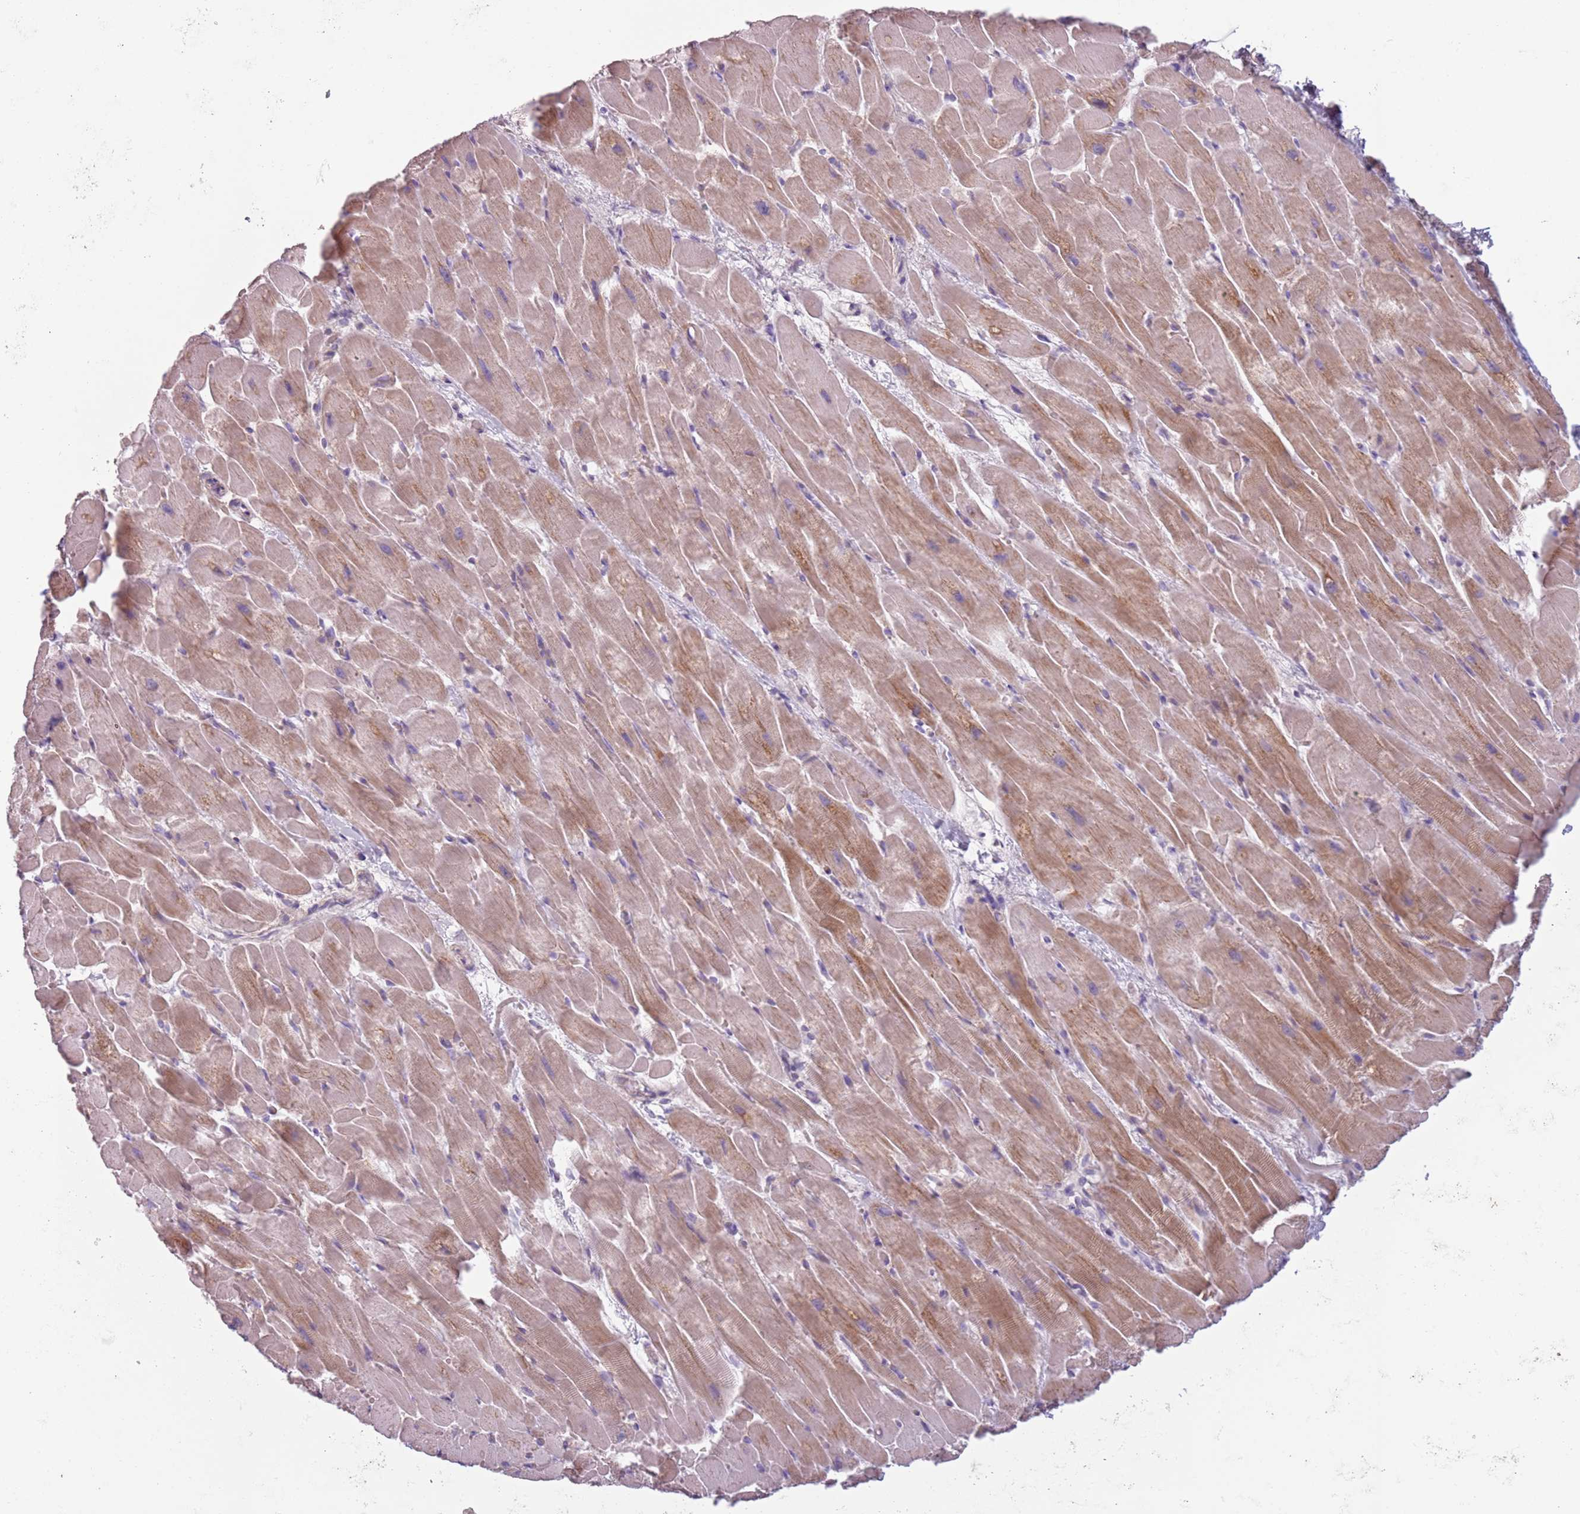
{"staining": {"intensity": "moderate", "quantity": ">75%", "location": "cytoplasmic/membranous"}, "tissue": "heart muscle", "cell_type": "Cardiomyocytes", "image_type": "normal", "snomed": [{"axis": "morphology", "description": "Normal tissue, NOS"}, {"axis": "topography", "description": "Heart"}], "caption": "A high-resolution photomicrograph shows immunohistochemistry staining of normal heart muscle, which shows moderate cytoplasmic/membranous positivity in about >75% of cardiomyocytes.", "gene": "MEGF8", "patient": {"sex": "male", "age": 37}}